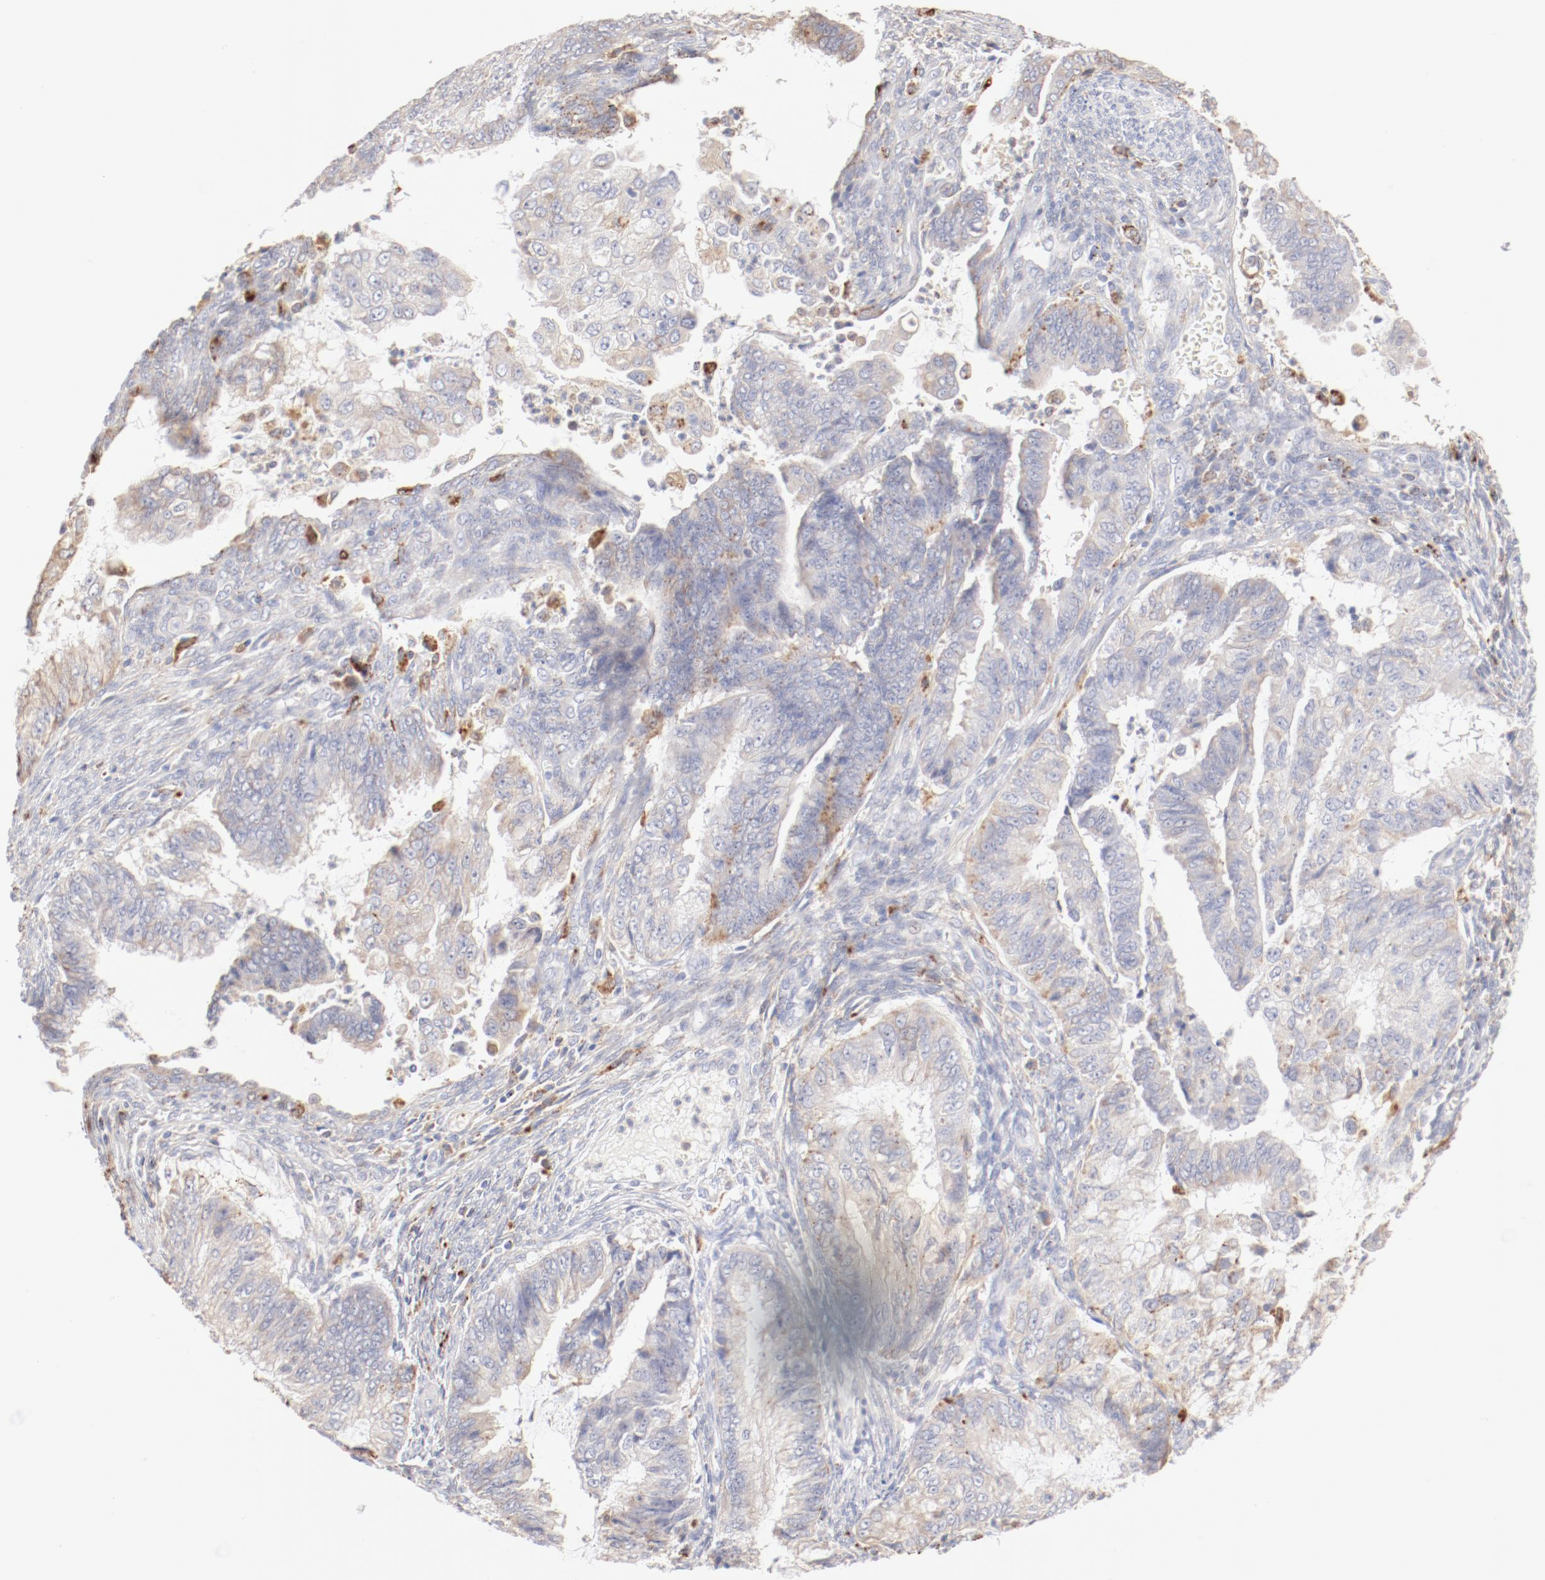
{"staining": {"intensity": "negative", "quantity": "none", "location": "none"}, "tissue": "endometrial cancer", "cell_type": "Tumor cells", "image_type": "cancer", "snomed": [{"axis": "morphology", "description": "Adenocarcinoma, NOS"}, {"axis": "topography", "description": "Endometrium"}], "caption": "High power microscopy micrograph of an immunohistochemistry (IHC) histopathology image of endometrial adenocarcinoma, revealing no significant expression in tumor cells. (DAB IHC with hematoxylin counter stain).", "gene": "CTSH", "patient": {"sex": "female", "age": 75}}